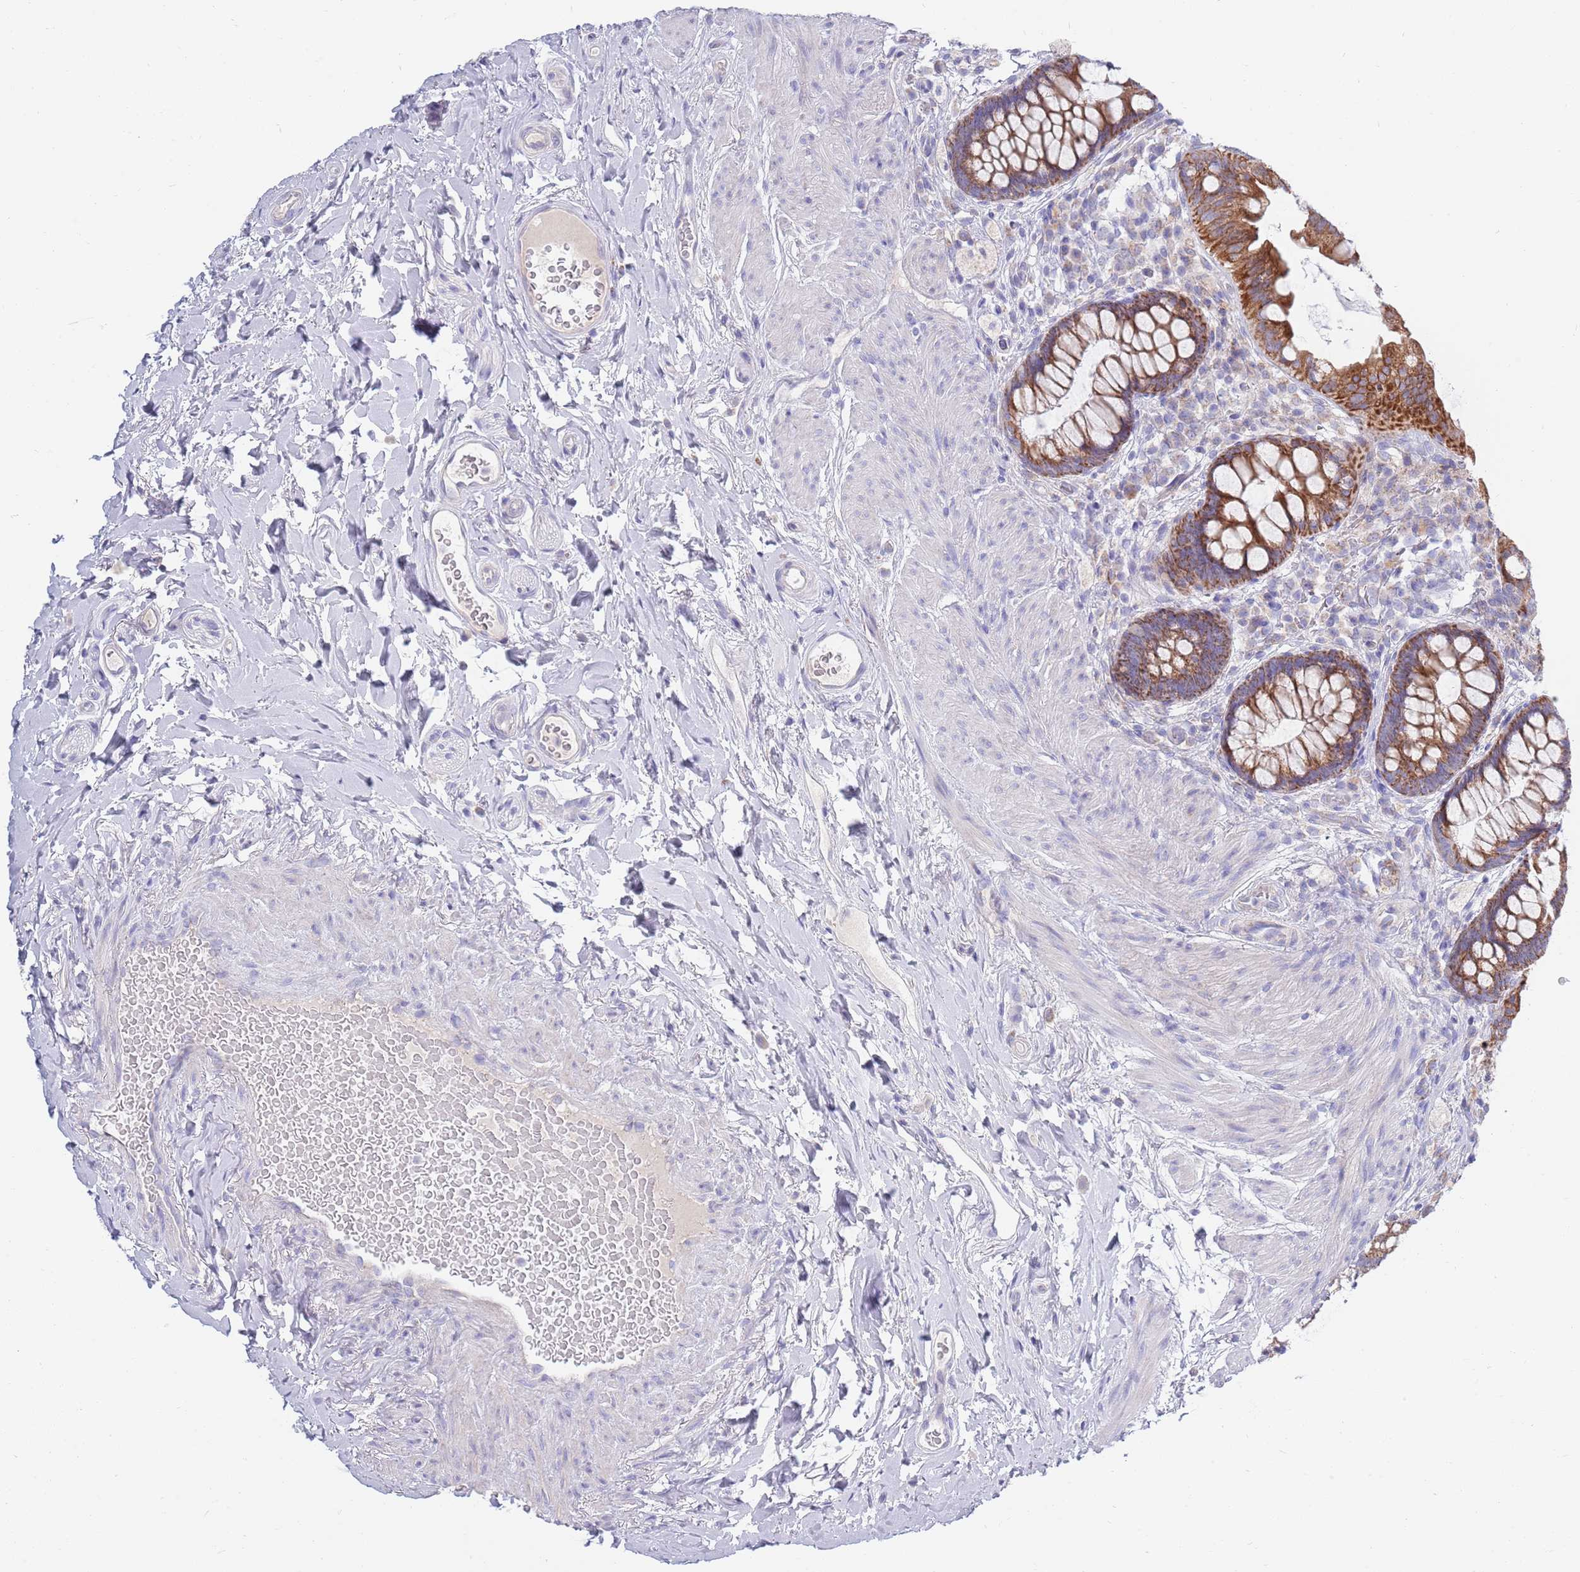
{"staining": {"intensity": "strong", "quantity": ">75%", "location": "cytoplasmic/membranous"}, "tissue": "rectum", "cell_type": "Glandular cells", "image_type": "normal", "snomed": [{"axis": "morphology", "description": "Normal tissue, NOS"}, {"axis": "topography", "description": "Rectum"}, {"axis": "topography", "description": "Peripheral nerve tissue"}], "caption": "IHC of unremarkable human rectum shows high levels of strong cytoplasmic/membranous positivity in approximately >75% of glandular cells. Immunohistochemistry (ihc) stains the protein of interest in brown and the nuclei are stained blue.", "gene": "EMC8", "patient": {"sex": "female", "age": 69}}